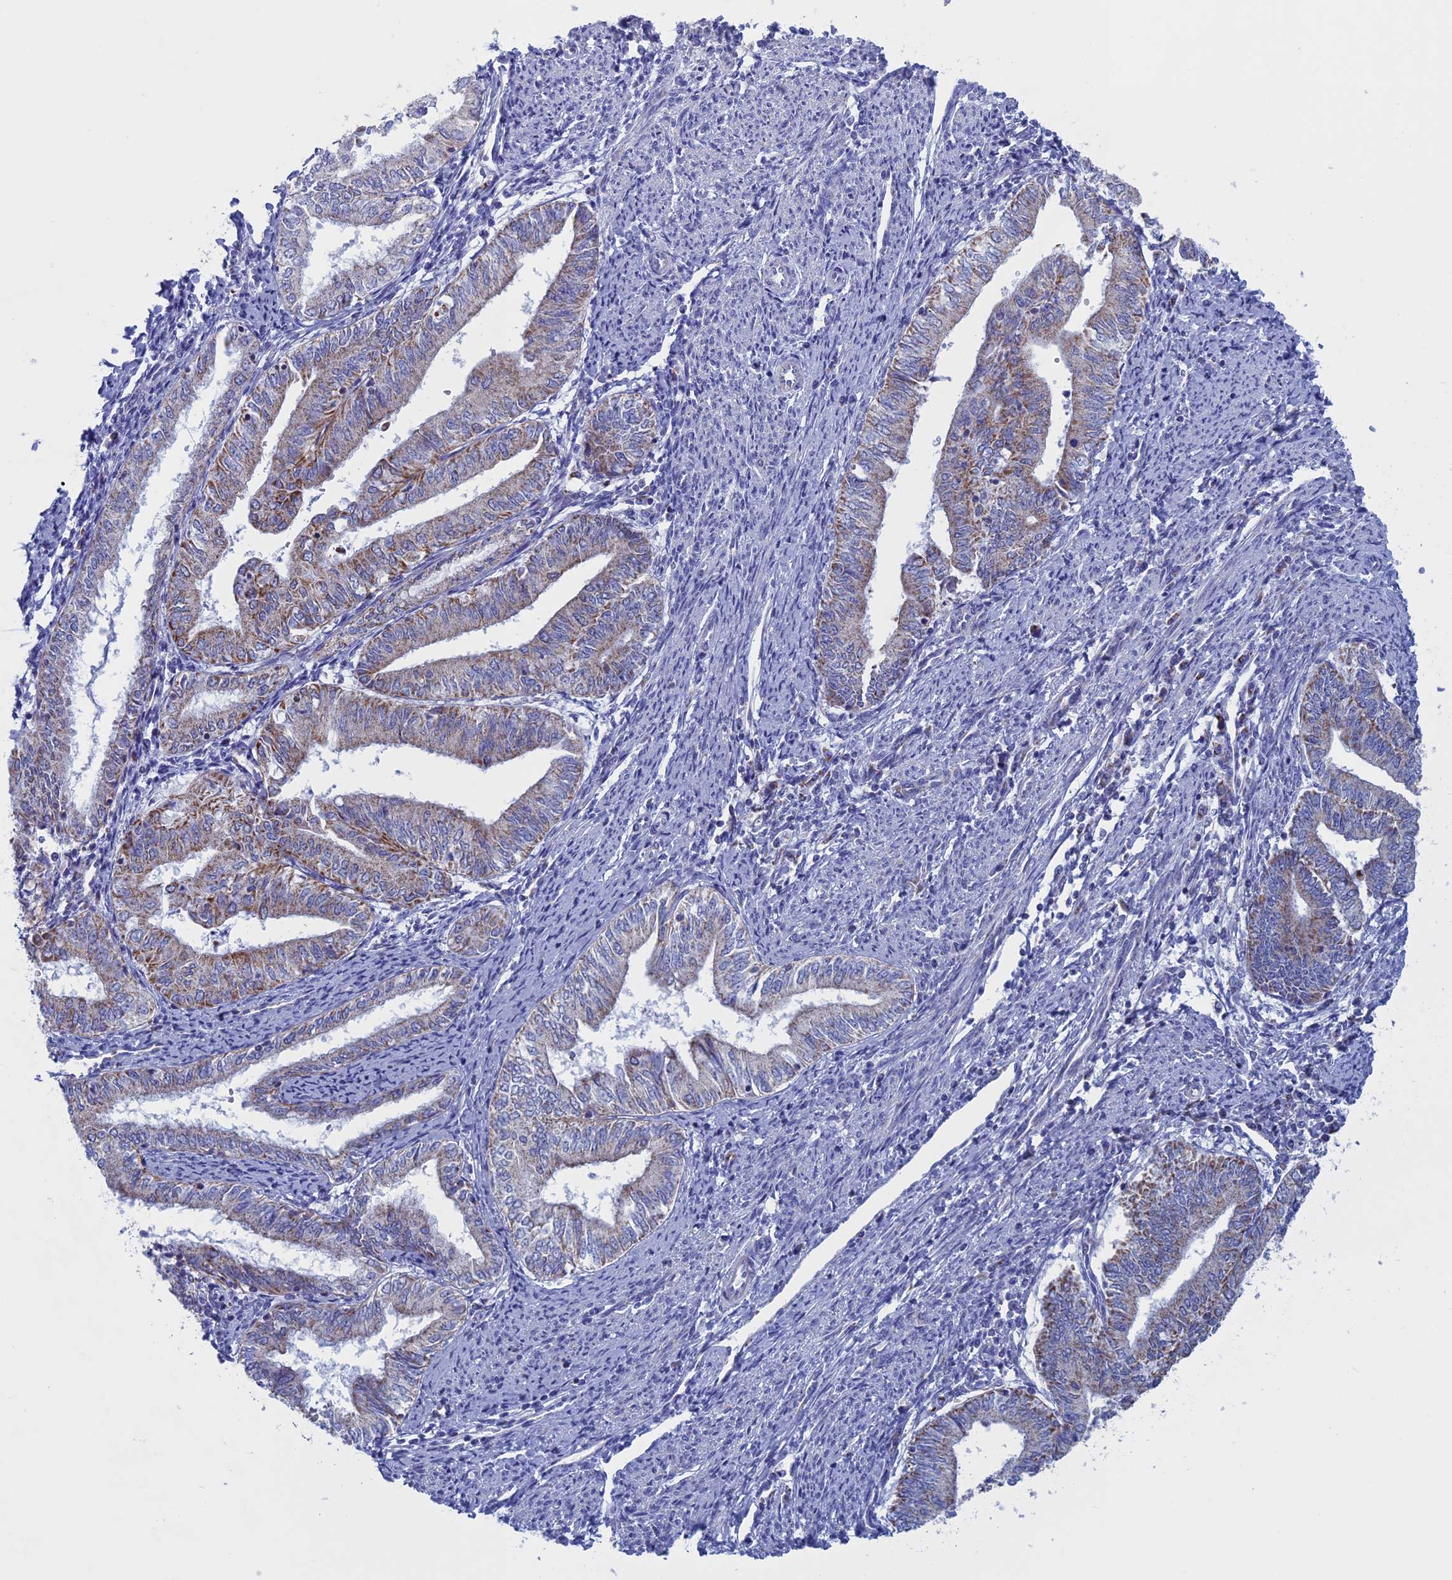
{"staining": {"intensity": "moderate", "quantity": "<25%", "location": "cytoplasmic/membranous"}, "tissue": "endometrial cancer", "cell_type": "Tumor cells", "image_type": "cancer", "snomed": [{"axis": "morphology", "description": "Adenocarcinoma, NOS"}, {"axis": "topography", "description": "Endometrium"}], "caption": "About <25% of tumor cells in human adenocarcinoma (endometrial) show moderate cytoplasmic/membranous protein positivity as visualized by brown immunohistochemical staining.", "gene": "NDUFB9", "patient": {"sex": "female", "age": 66}}